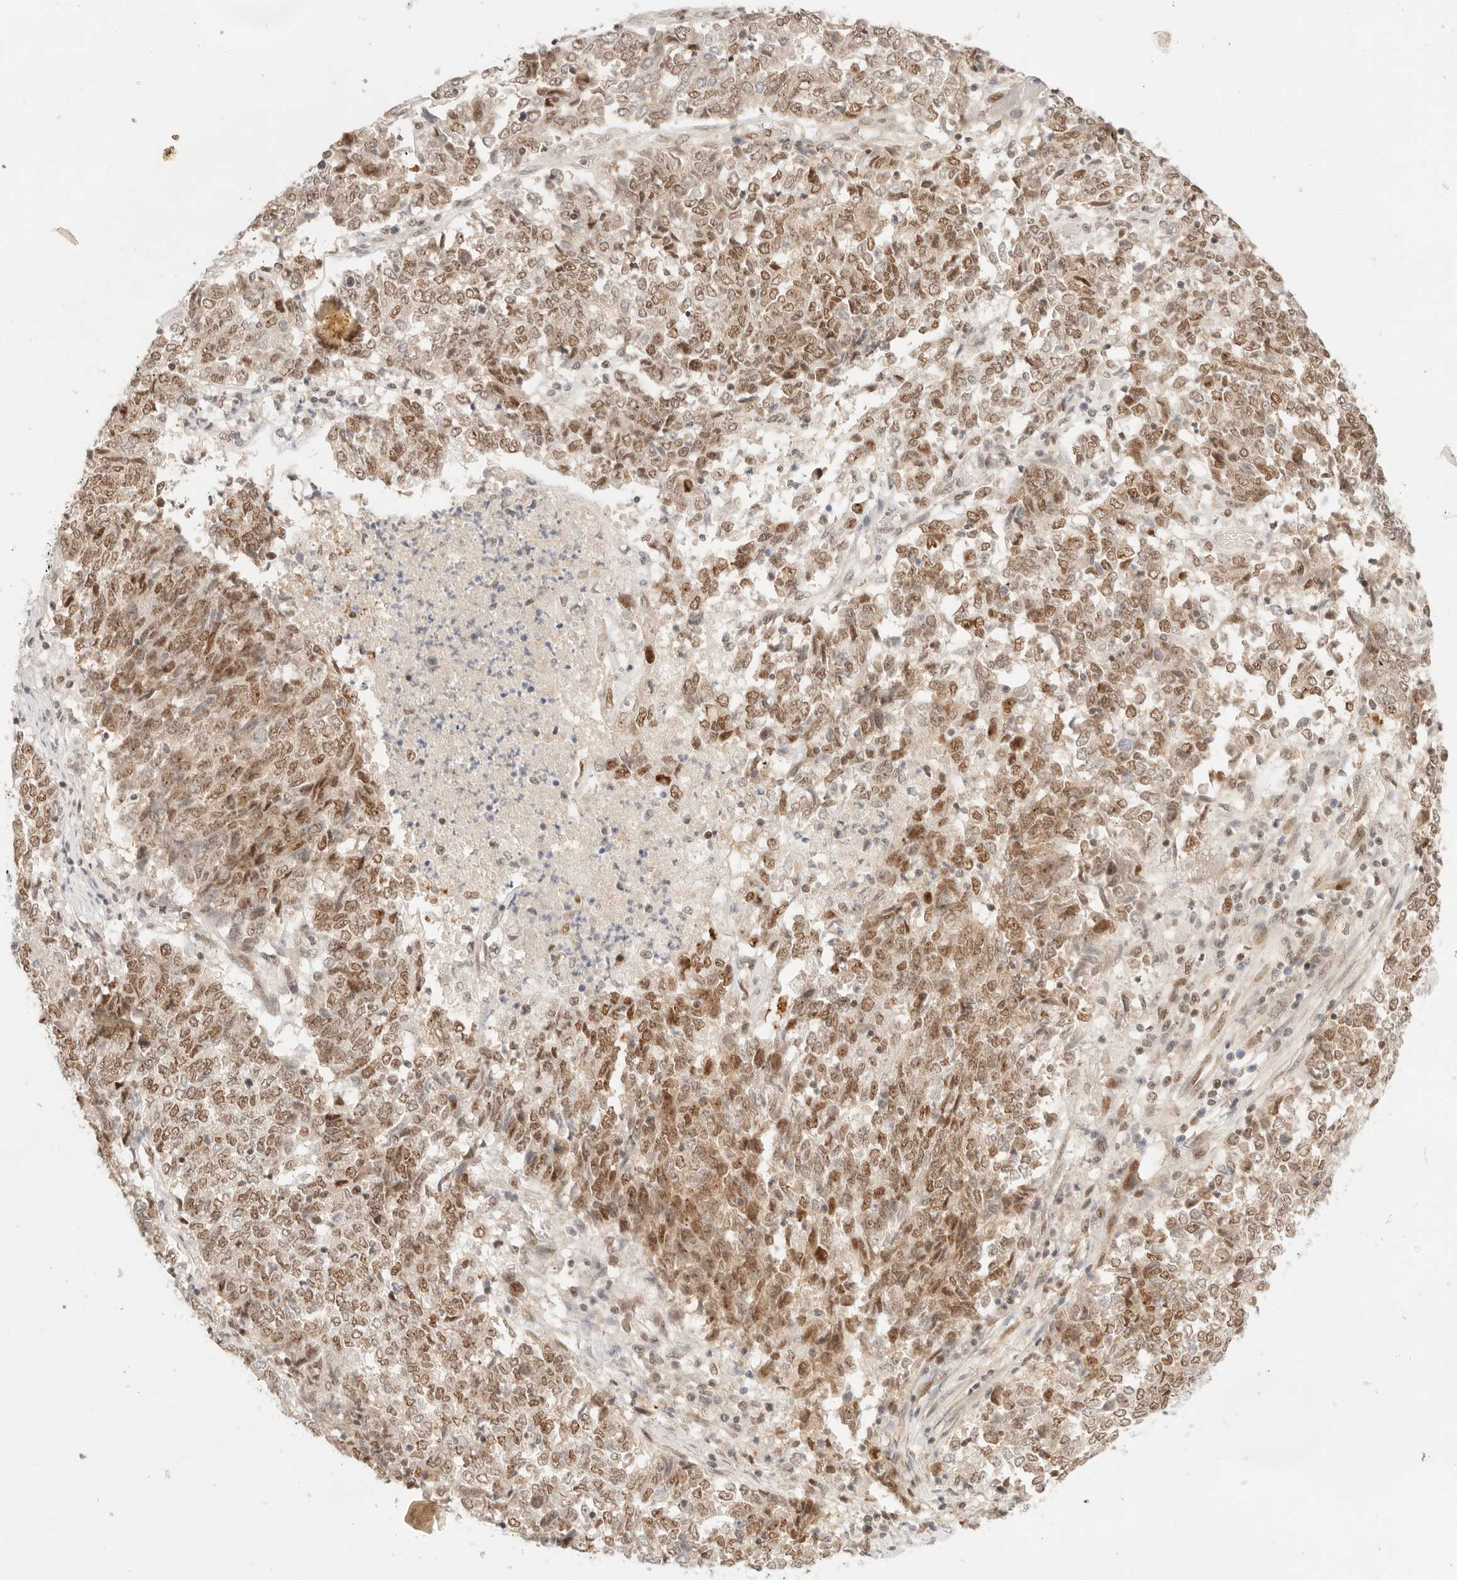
{"staining": {"intensity": "moderate", "quantity": ">75%", "location": "nuclear"}, "tissue": "endometrial cancer", "cell_type": "Tumor cells", "image_type": "cancer", "snomed": [{"axis": "morphology", "description": "Adenocarcinoma, NOS"}, {"axis": "topography", "description": "Endometrium"}], "caption": "Endometrial adenocarcinoma stained with a brown dye reveals moderate nuclear positive staining in about >75% of tumor cells.", "gene": "GTF2E2", "patient": {"sex": "female", "age": 80}}